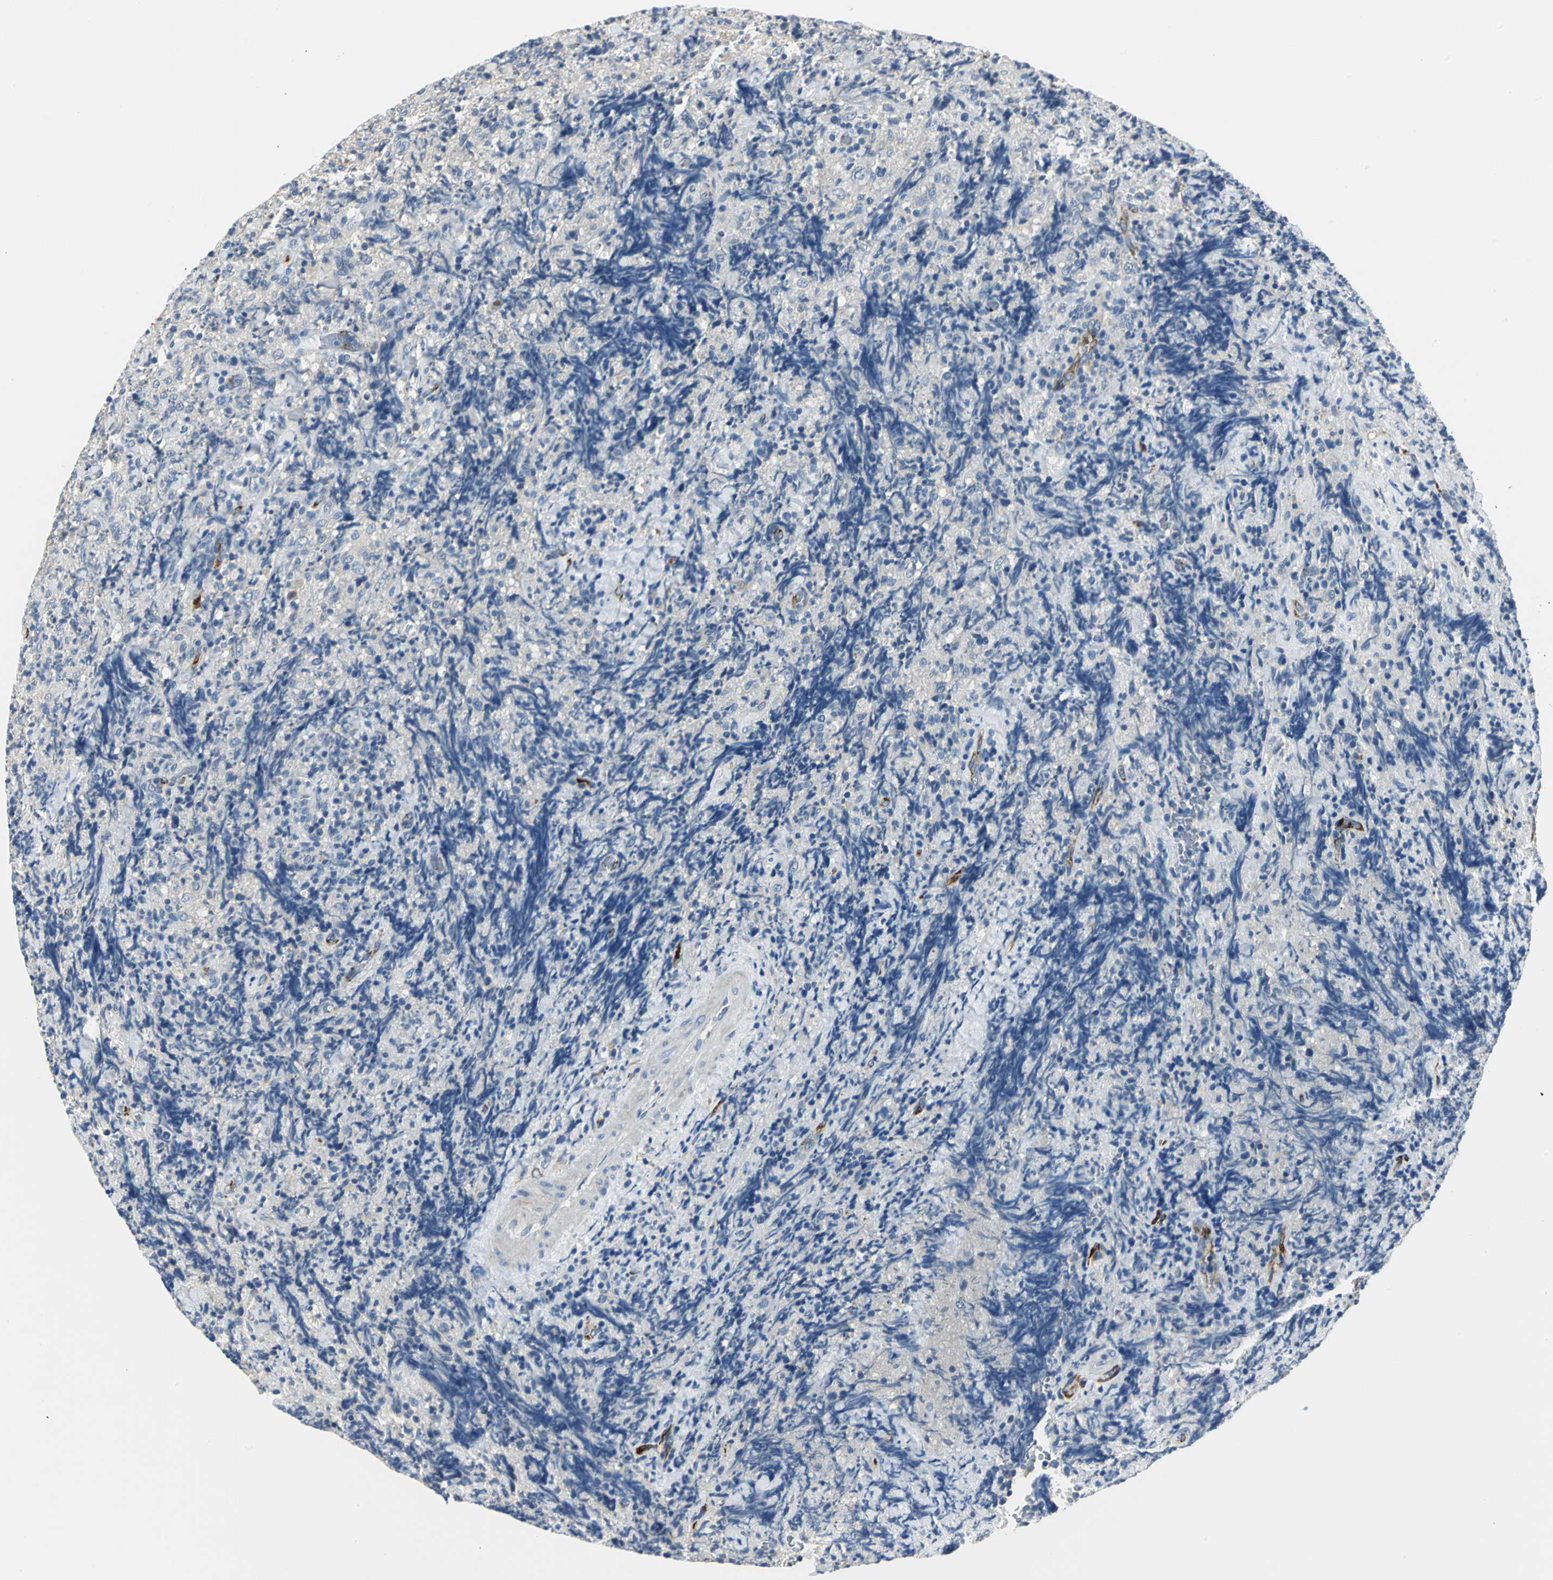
{"staining": {"intensity": "weak", "quantity": "25%-75%", "location": "cytoplasmic/membranous"}, "tissue": "lymphoma", "cell_type": "Tumor cells", "image_type": "cancer", "snomed": [{"axis": "morphology", "description": "Malignant lymphoma, non-Hodgkin's type, High grade"}, {"axis": "topography", "description": "Tonsil"}], "caption": "High-power microscopy captured an immunohistochemistry (IHC) histopathology image of high-grade malignant lymphoma, non-Hodgkin's type, revealing weak cytoplasmic/membranous positivity in approximately 25%-75% of tumor cells.", "gene": "B3GNT2", "patient": {"sex": "female", "age": 36}}